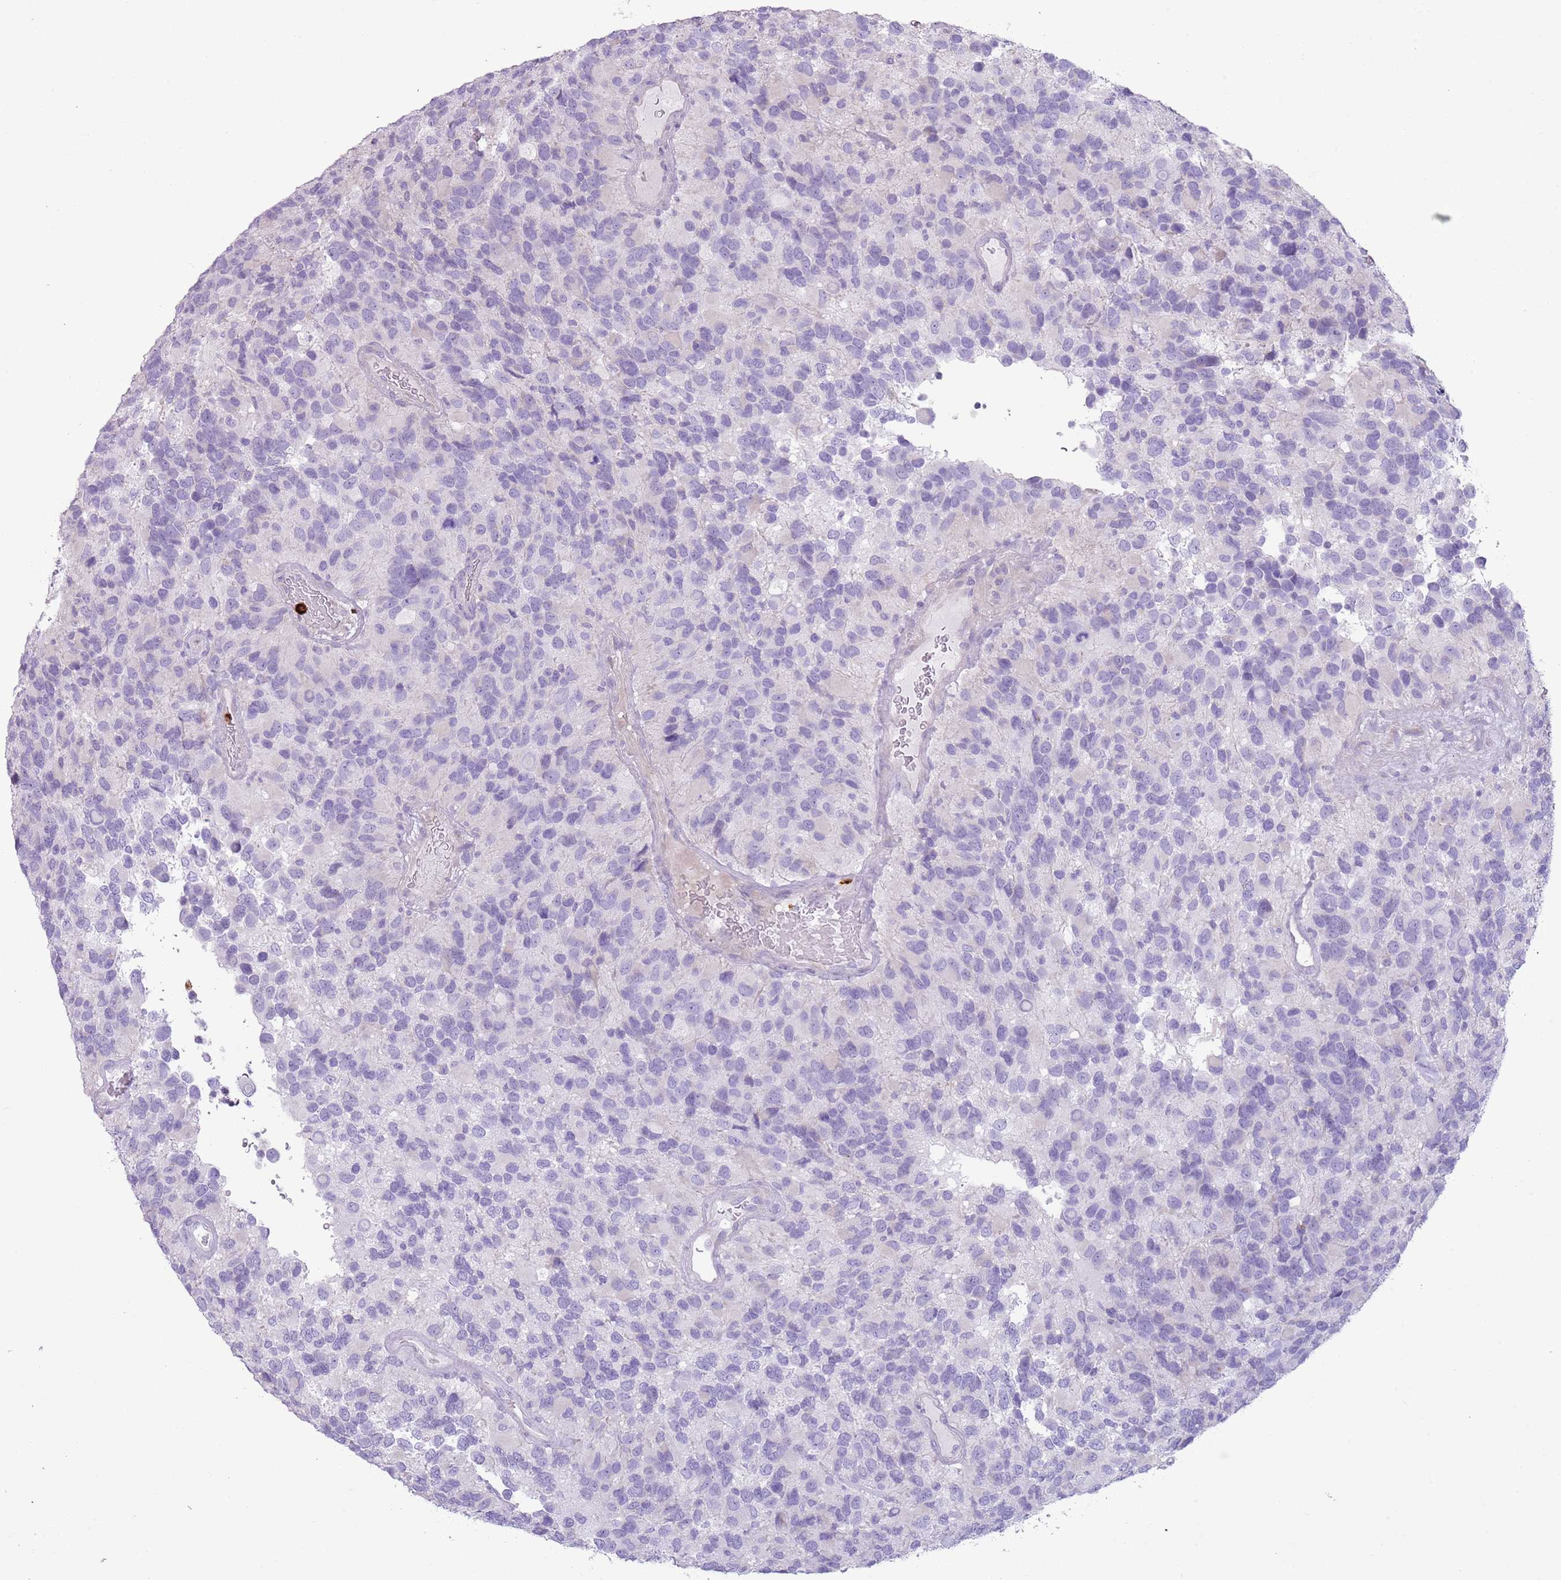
{"staining": {"intensity": "negative", "quantity": "none", "location": "none"}, "tissue": "glioma", "cell_type": "Tumor cells", "image_type": "cancer", "snomed": [{"axis": "morphology", "description": "Glioma, malignant, High grade"}, {"axis": "topography", "description": "Brain"}], "caption": "IHC of human high-grade glioma (malignant) exhibits no positivity in tumor cells.", "gene": "CD177", "patient": {"sex": "male", "age": 77}}